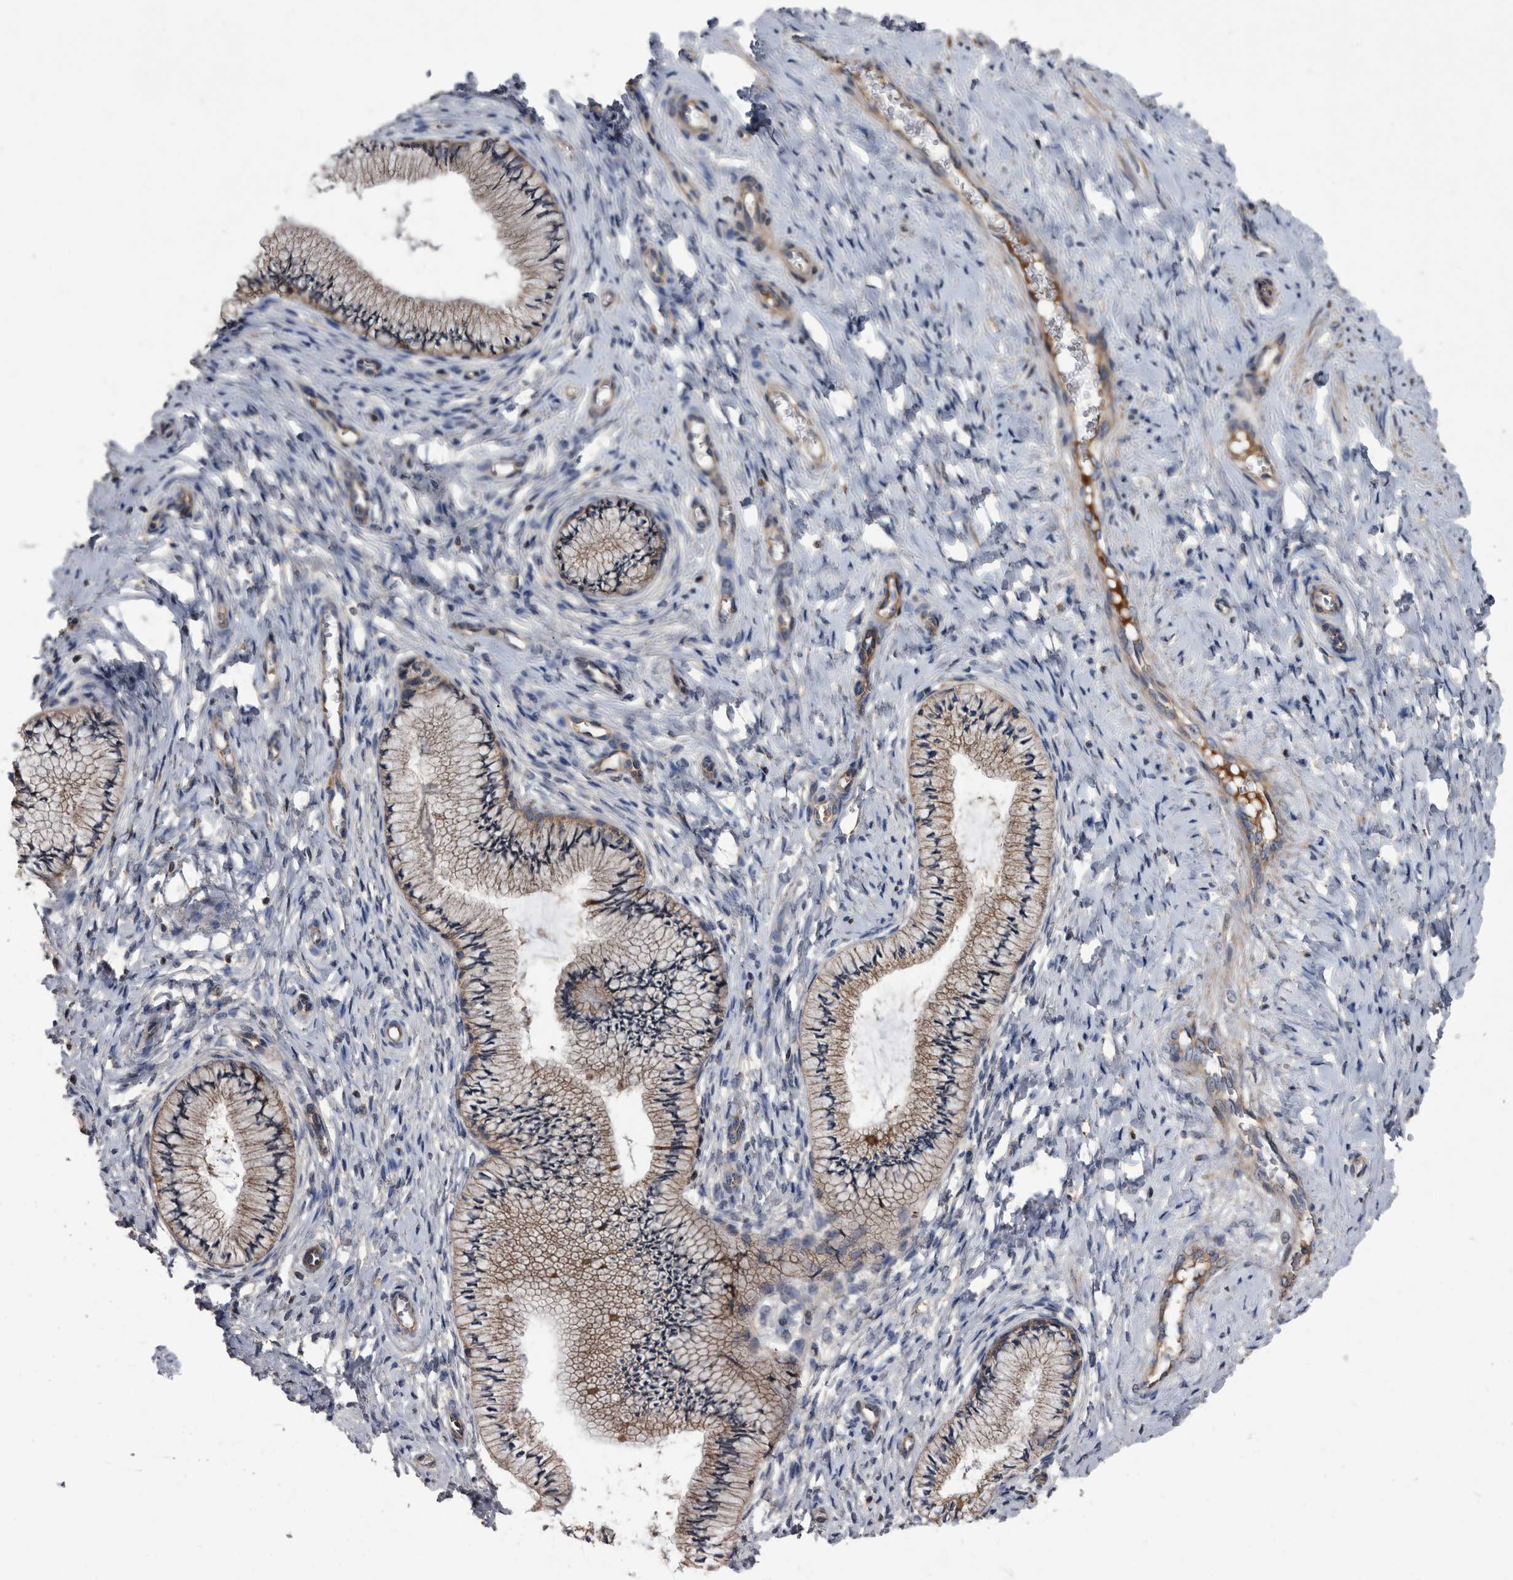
{"staining": {"intensity": "weak", "quantity": ">75%", "location": "cytoplasmic/membranous"}, "tissue": "cervix", "cell_type": "Glandular cells", "image_type": "normal", "snomed": [{"axis": "morphology", "description": "Normal tissue, NOS"}, {"axis": "topography", "description": "Cervix"}], "caption": "Cervix stained with a brown dye displays weak cytoplasmic/membranous positive expression in approximately >75% of glandular cells.", "gene": "DTNBP1", "patient": {"sex": "female", "age": 36}}